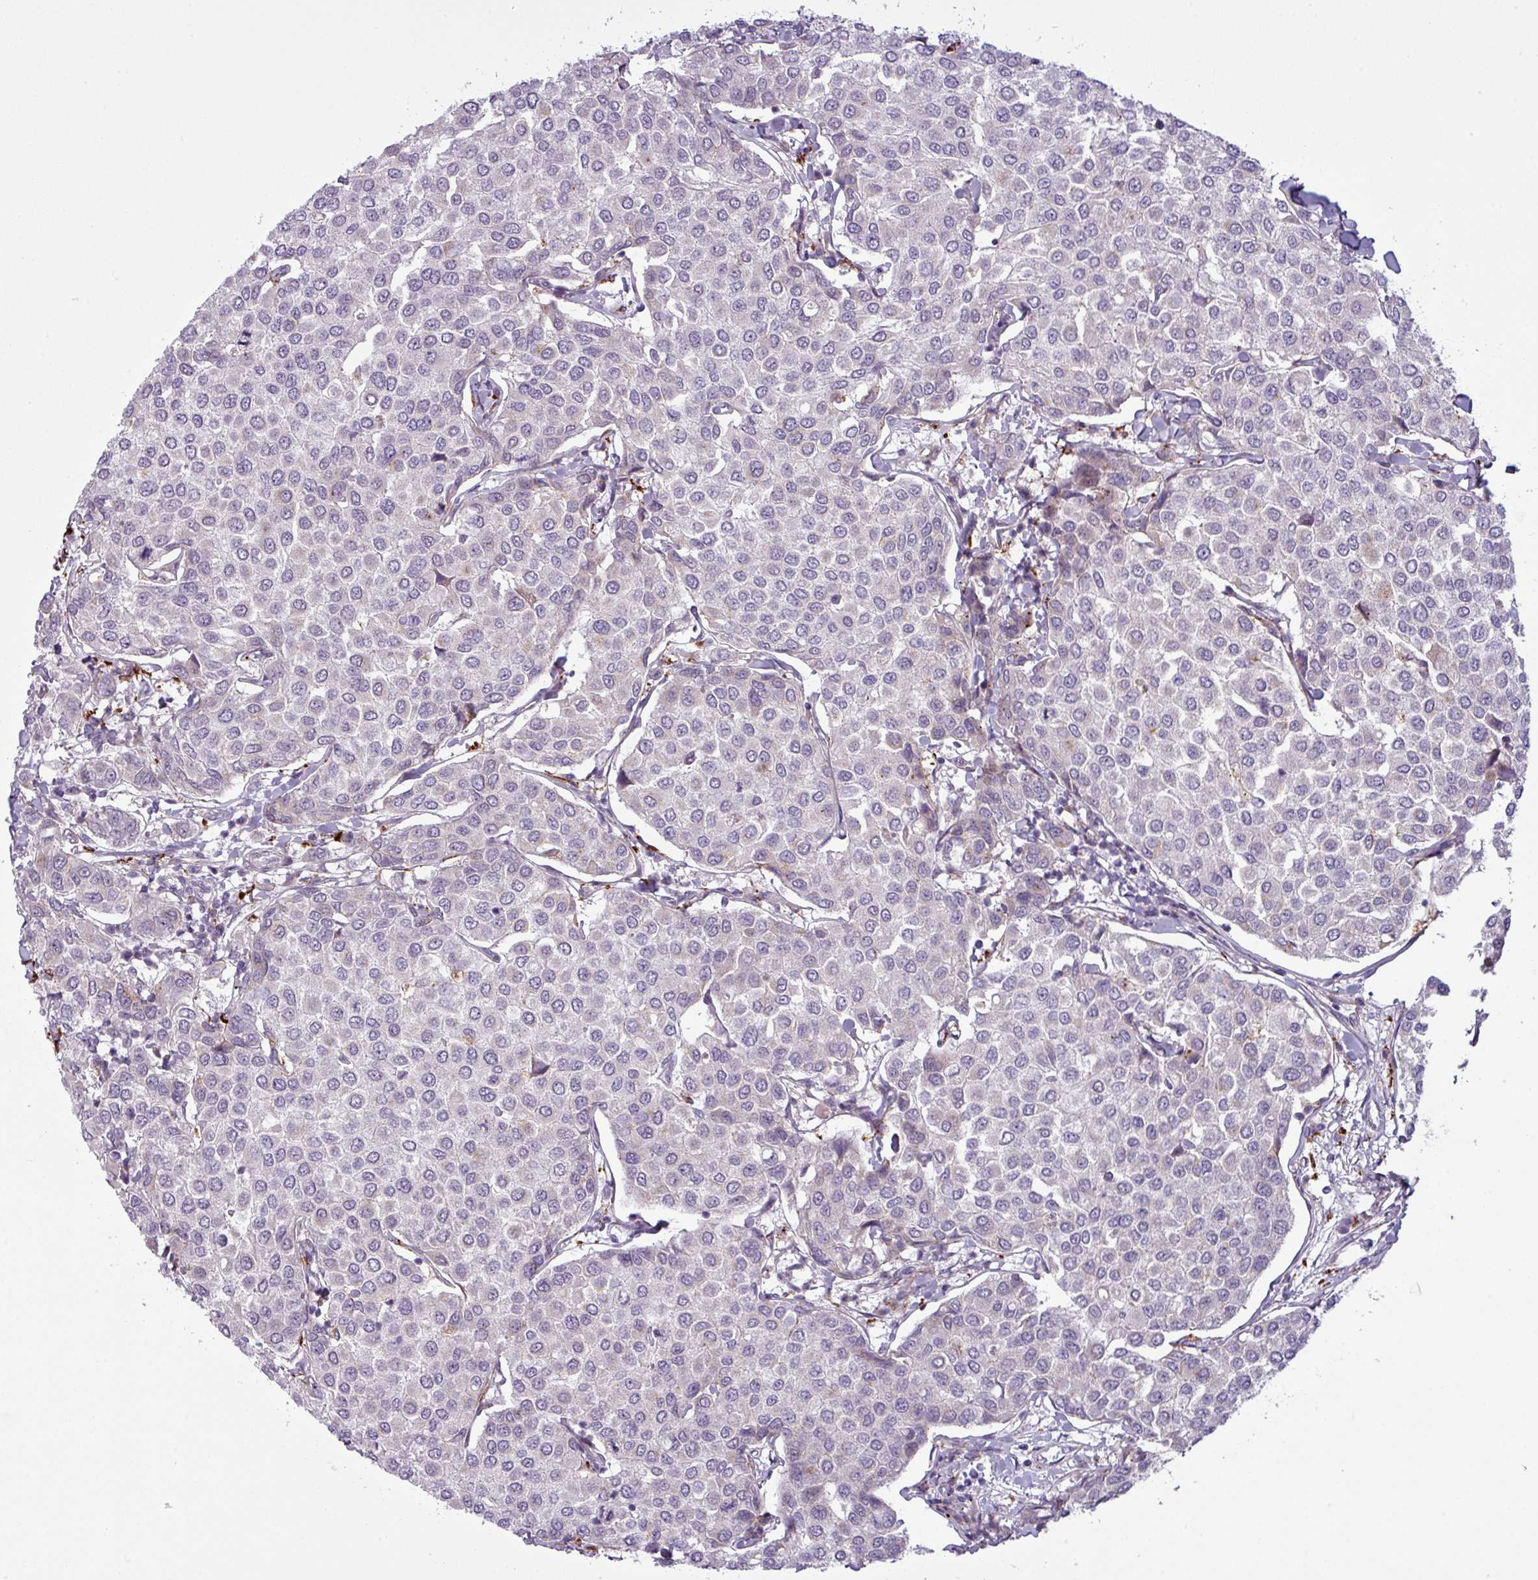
{"staining": {"intensity": "negative", "quantity": "none", "location": "none"}, "tissue": "breast cancer", "cell_type": "Tumor cells", "image_type": "cancer", "snomed": [{"axis": "morphology", "description": "Duct carcinoma"}, {"axis": "topography", "description": "Breast"}], "caption": "High power microscopy image of an immunohistochemistry (IHC) photomicrograph of breast cancer (infiltrating ductal carcinoma), revealing no significant staining in tumor cells. (DAB immunohistochemistry, high magnification).", "gene": "MAP7D2", "patient": {"sex": "female", "age": 55}}